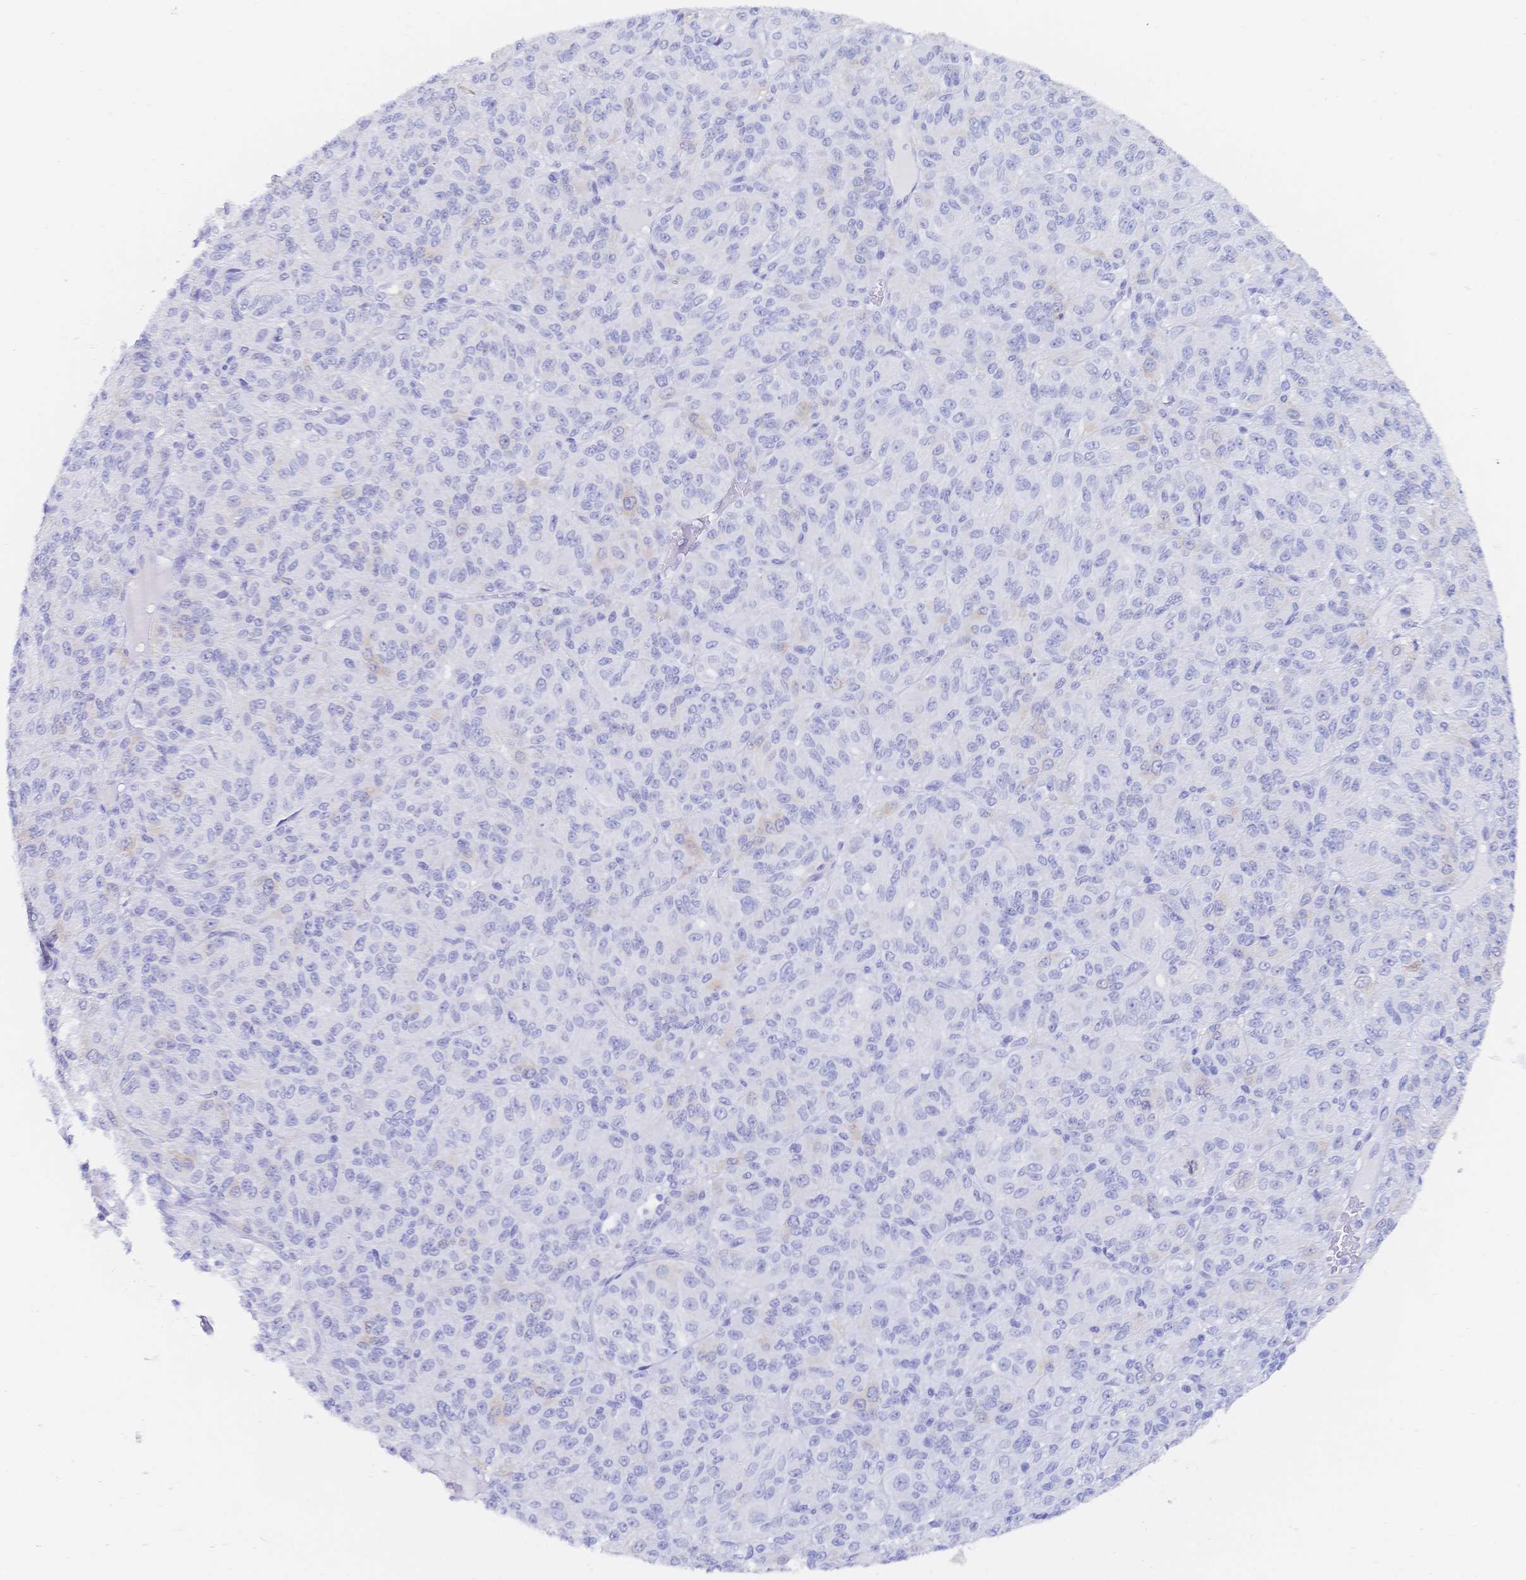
{"staining": {"intensity": "negative", "quantity": "none", "location": "none"}, "tissue": "melanoma", "cell_type": "Tumor cells", "image_type": "cancer", "snomed": [{"axis": "morphology", "description": "Malignant melanoma, Metastatic site"}, {"axis": "topography", "description": "Brain"}], "caption": "A histopathology image of malignant melanoma (metastatic site) stained for a protein exhibits no brown staining in tumor cells.", "gene": "RRM1", "patient": {"sex": "female", "age": 56}}